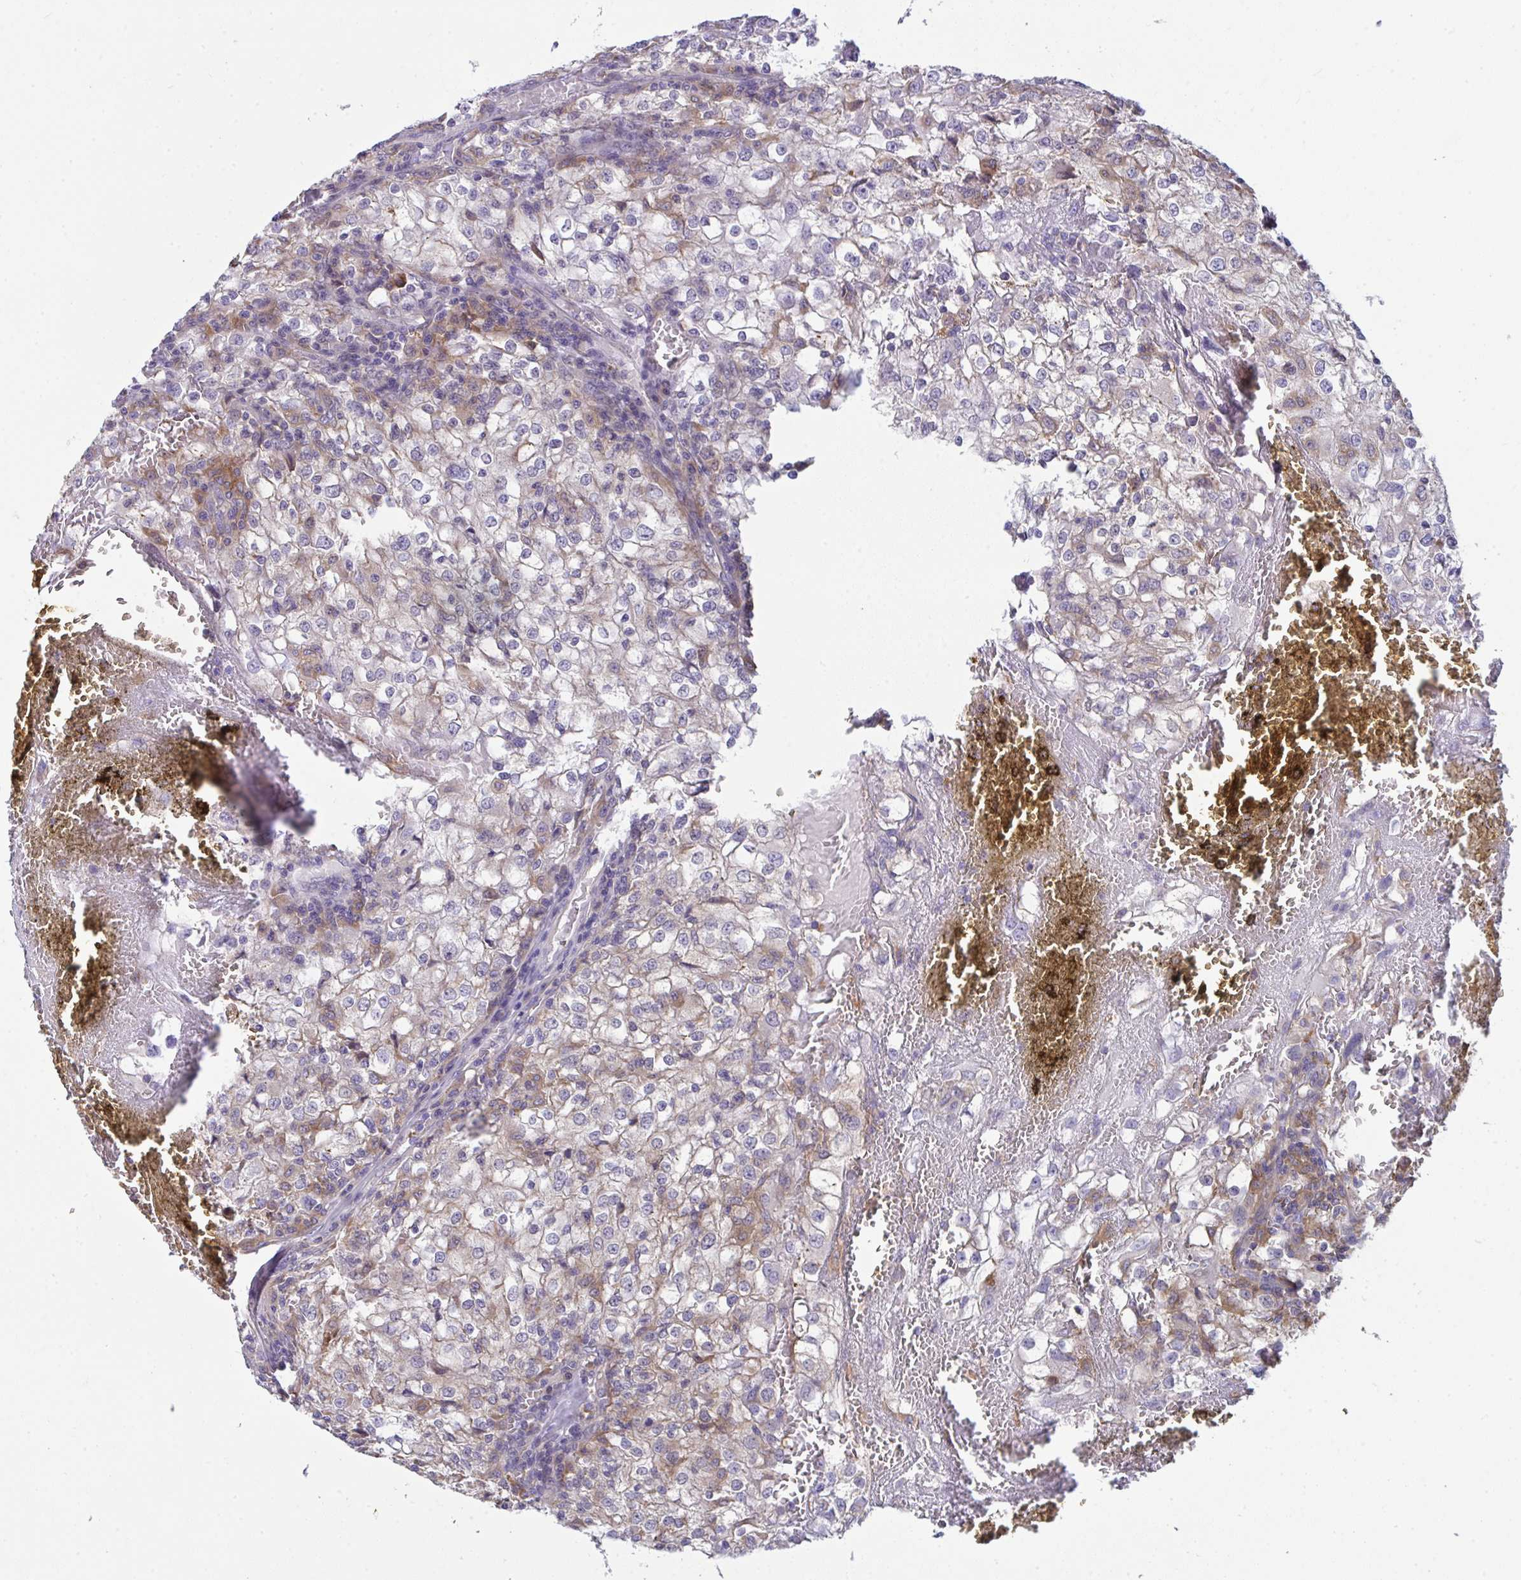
{"staining": {"intensity": "moderate", "quantity": "<25%", "location": "cytoplasmic/membranous"}, "tissue": "renal cancer", "cell_type": "Tumor cells", "image_type": "cancer", "snomed": [{"axis": "morphology", "description": "Adenocarcinoma, NOS"}, {"axis": "topography", "description": "Kidney"}], "caption": "Immunohistochemical staining of adenocarcinoma (renal) exhibits low levels of moderate cytoplasmic/membranous protein staining in approximately <25% of tumor cells.", "gene": "ALDH16A1", "patient": {"sex": "female", "age": 74}}